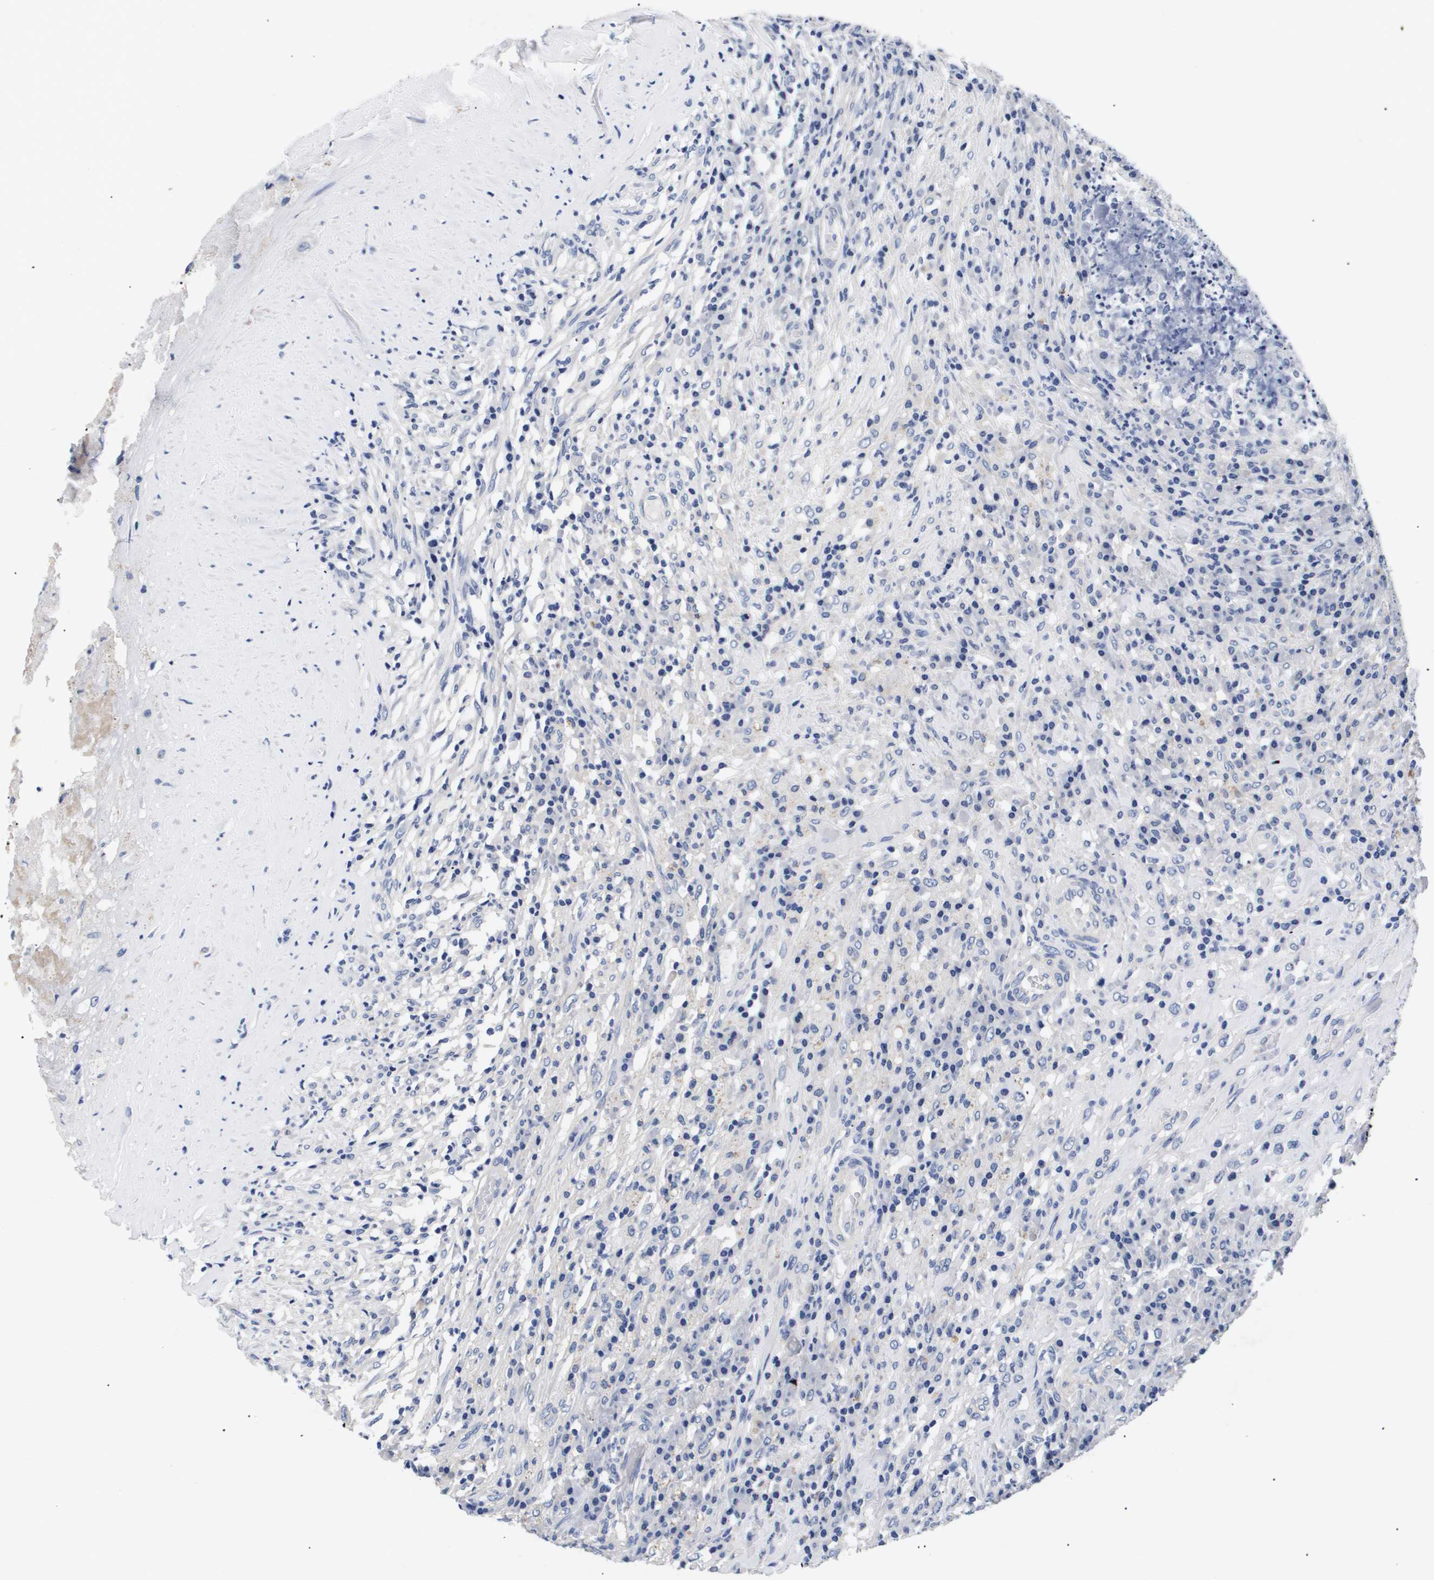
{"staining": {"intensity": "negative", "quantity": "none", "location": "none"}, "tissue": "testis cancer", "cell_type": "Tumor cells", "image_type": "cancer", "snomed": [{"axis": "morphology", "description": "Necrosis, NOS"}, {"axis": "morphology", "description": "Carcinoma, Embryonal, NOS"}, {"axis": "topography", "description": "Testis"}], "caption": "This is a photomicrograph of immunohistochemistry (IHC) staining of testis cancer, which shows no staining in tumor cells.", "gene": "ATP6V0A4", "patient": {"sex": "male", "age": 19}}